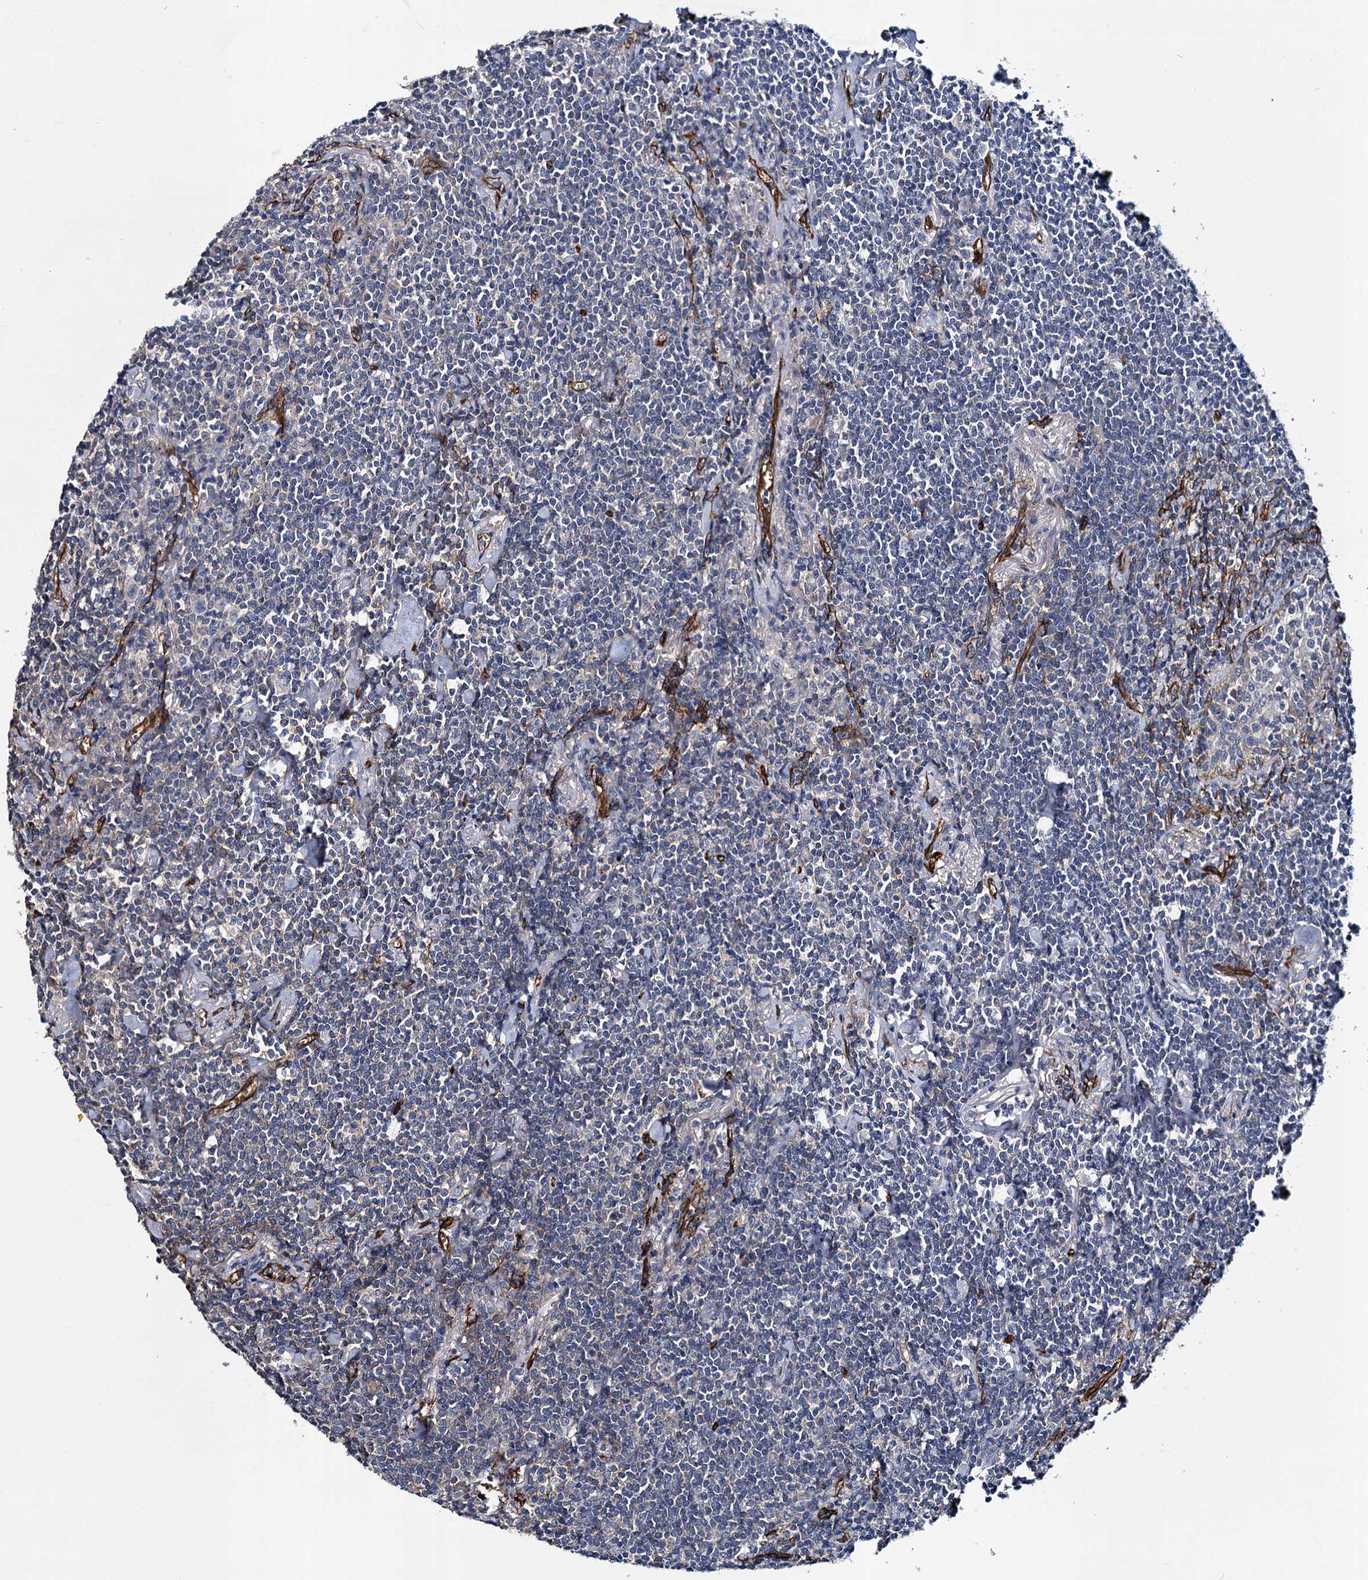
{"staining": {"intensity": "negative", "quantity": "none", "location": "none"}, "tissue": "lymphoma", "cell_type": "Tumor cells", "image_type": "cancer", "snomed": [{"axis": "morphology", "description": "Malignant lymphoma, non-Hodgkin's type, Low grade"}, {"axis": "topography", "description": "Lung"}], "caption": "Protein analysis of lymphoma demonstrates no significant expression in tumor cells.", "gene": "CACNA1C", "patient": {"sex": "female", "age": 71}}